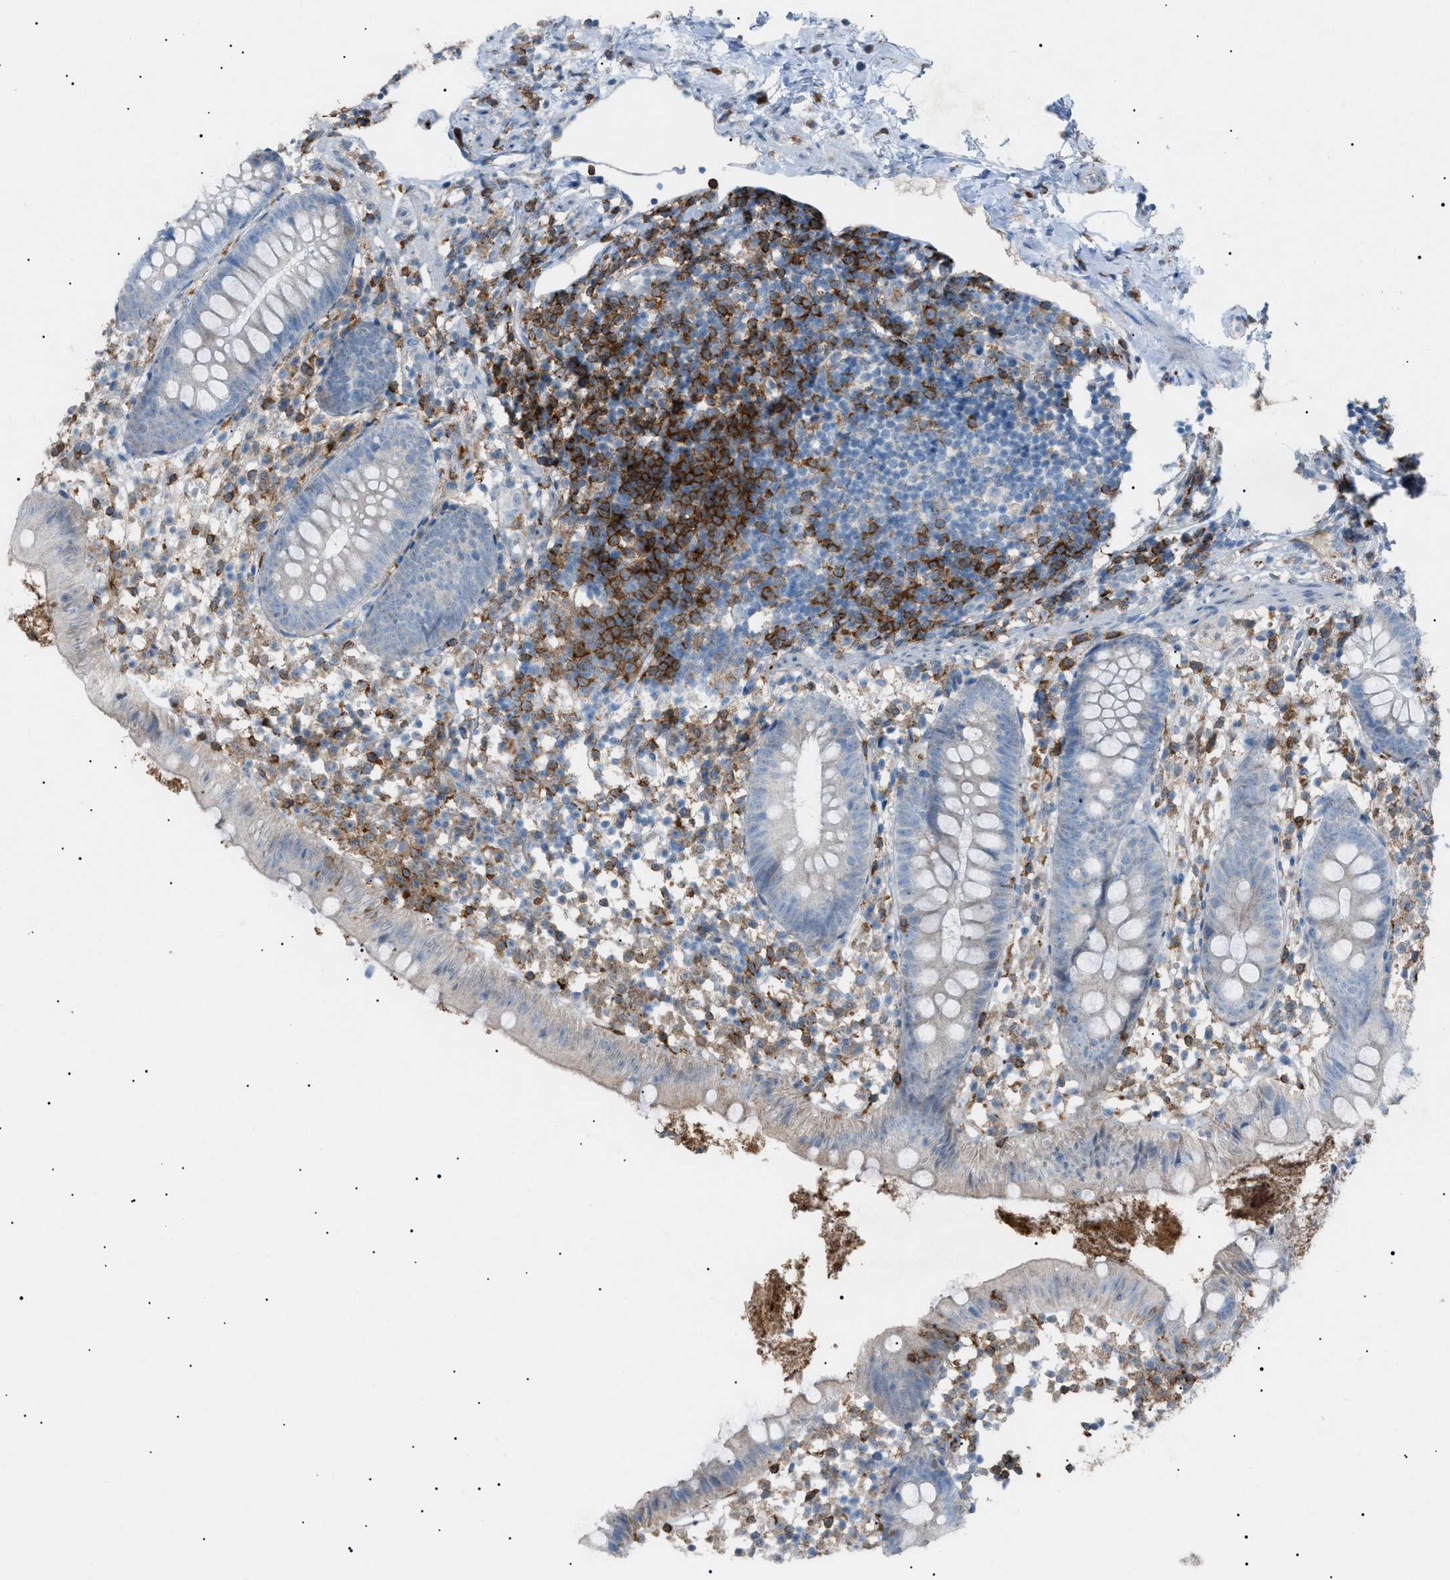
{"staining": {"intensity": "negative", "quantity": "none", "location": "none"}, "tissue": "appendix", "cell_type": "Glandular cells", "image_type": "normal", "snomed": [{"axis": "morphology", "description": "Normal tissue, NOS"}, {"axis": "topography", "description": "Appendix"}], "caption": "A micrograph of human appendix is negative for staining in glandular cells. (Immunohistochemistry, brightfield microscopy, high magnification).", "gene": "BTK", "patient": {"sex": "female", "age": 20}}